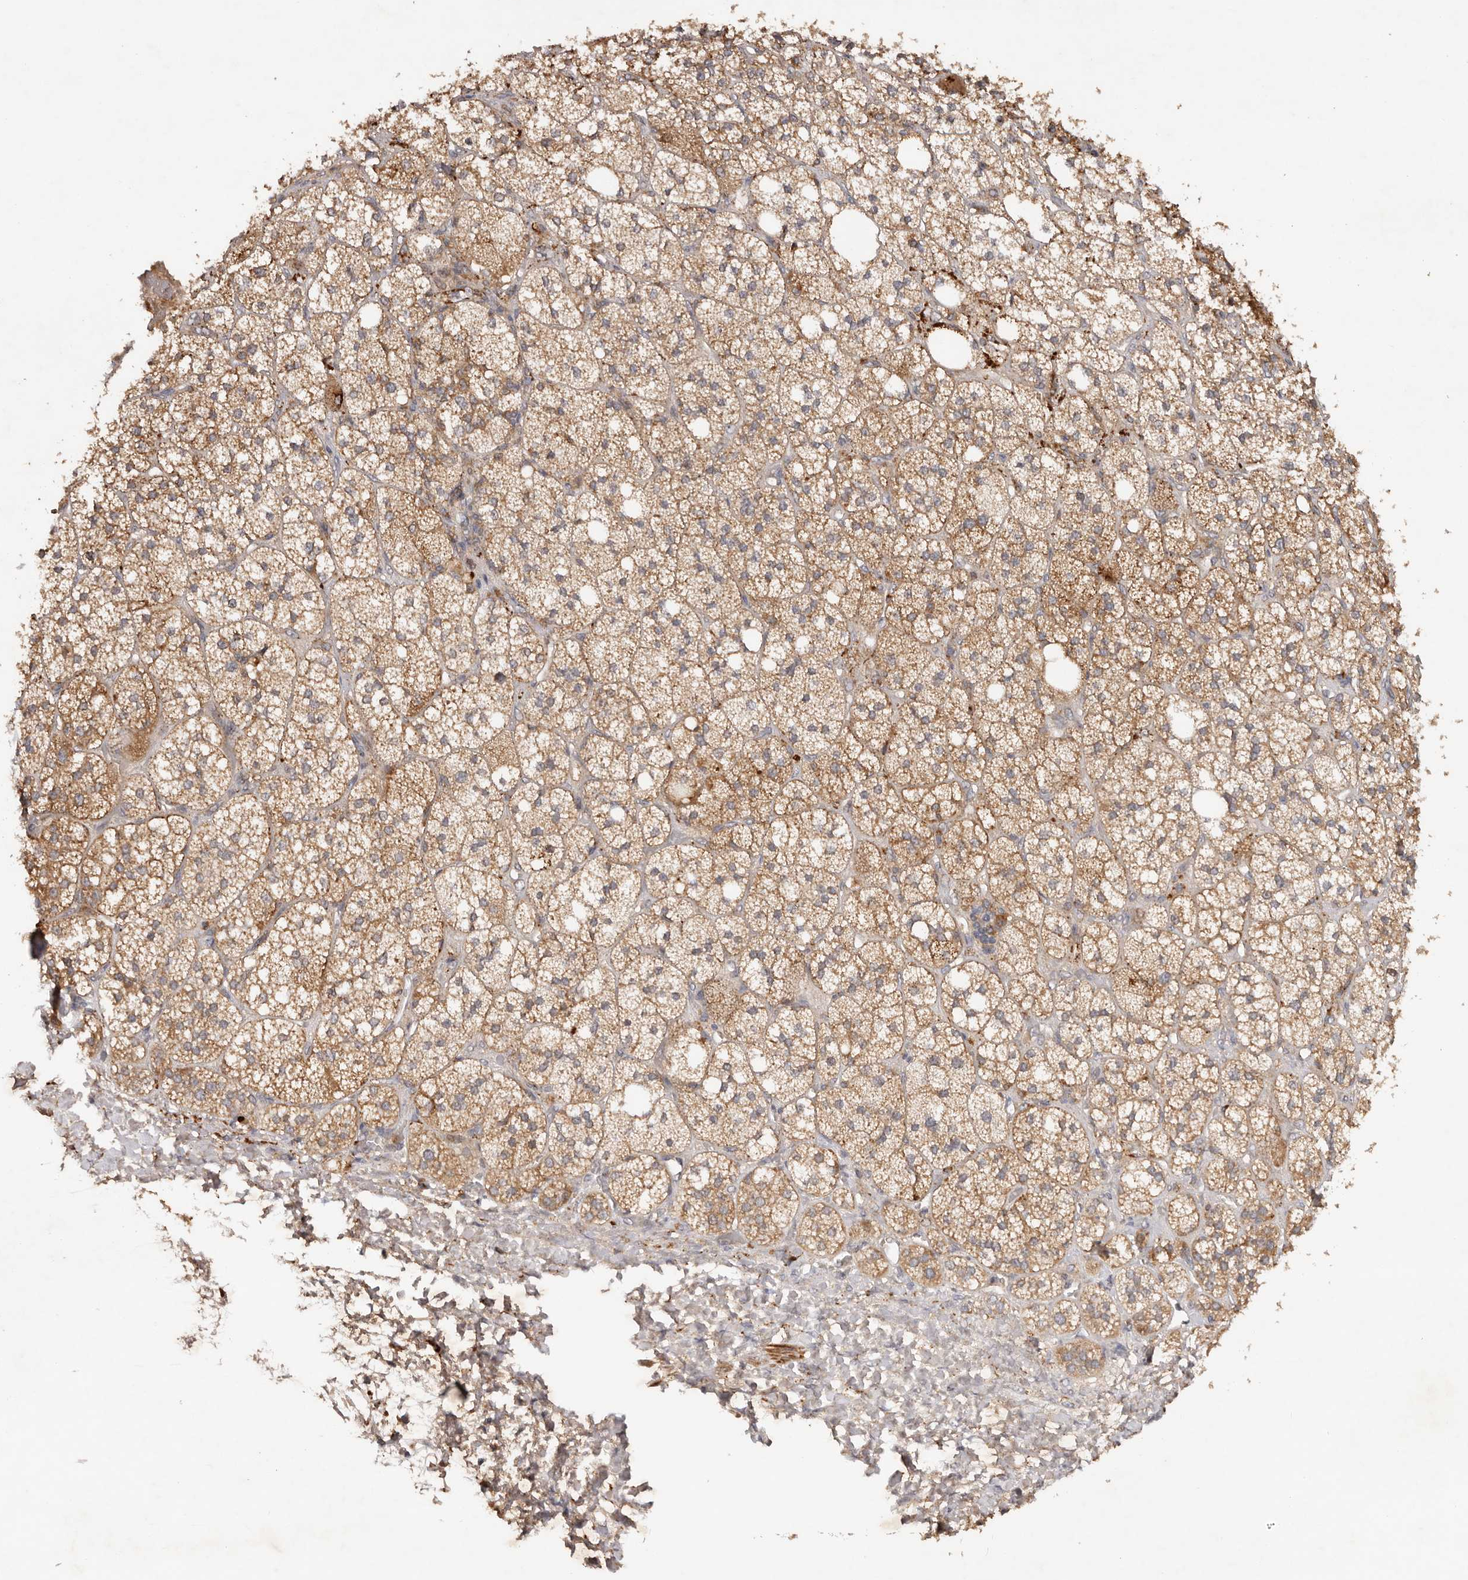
{"staining": {"intensity": "strong", "quantity": "25%-75%", "location": "cytoplasmic/membranous"}, "tissue": "adrenal gland", "cell_type": "Glandular cells", "image_type": "normal", "snomed": [{"axis": "morphology", "description": "Normal tissue, NOS"}, {"axis": "topography", "description": "Adrenal gland"}], "caption": "A high-resolution histopathology image shows immunohistochemistry (IHC) staining of normal adrenal gland, which demonstrates strong cytoplasmic/membranous positivity in about 25%-75% of glandular cells.", "gene": "PKIB", "patient": {"sex": "male", "age": 61}}